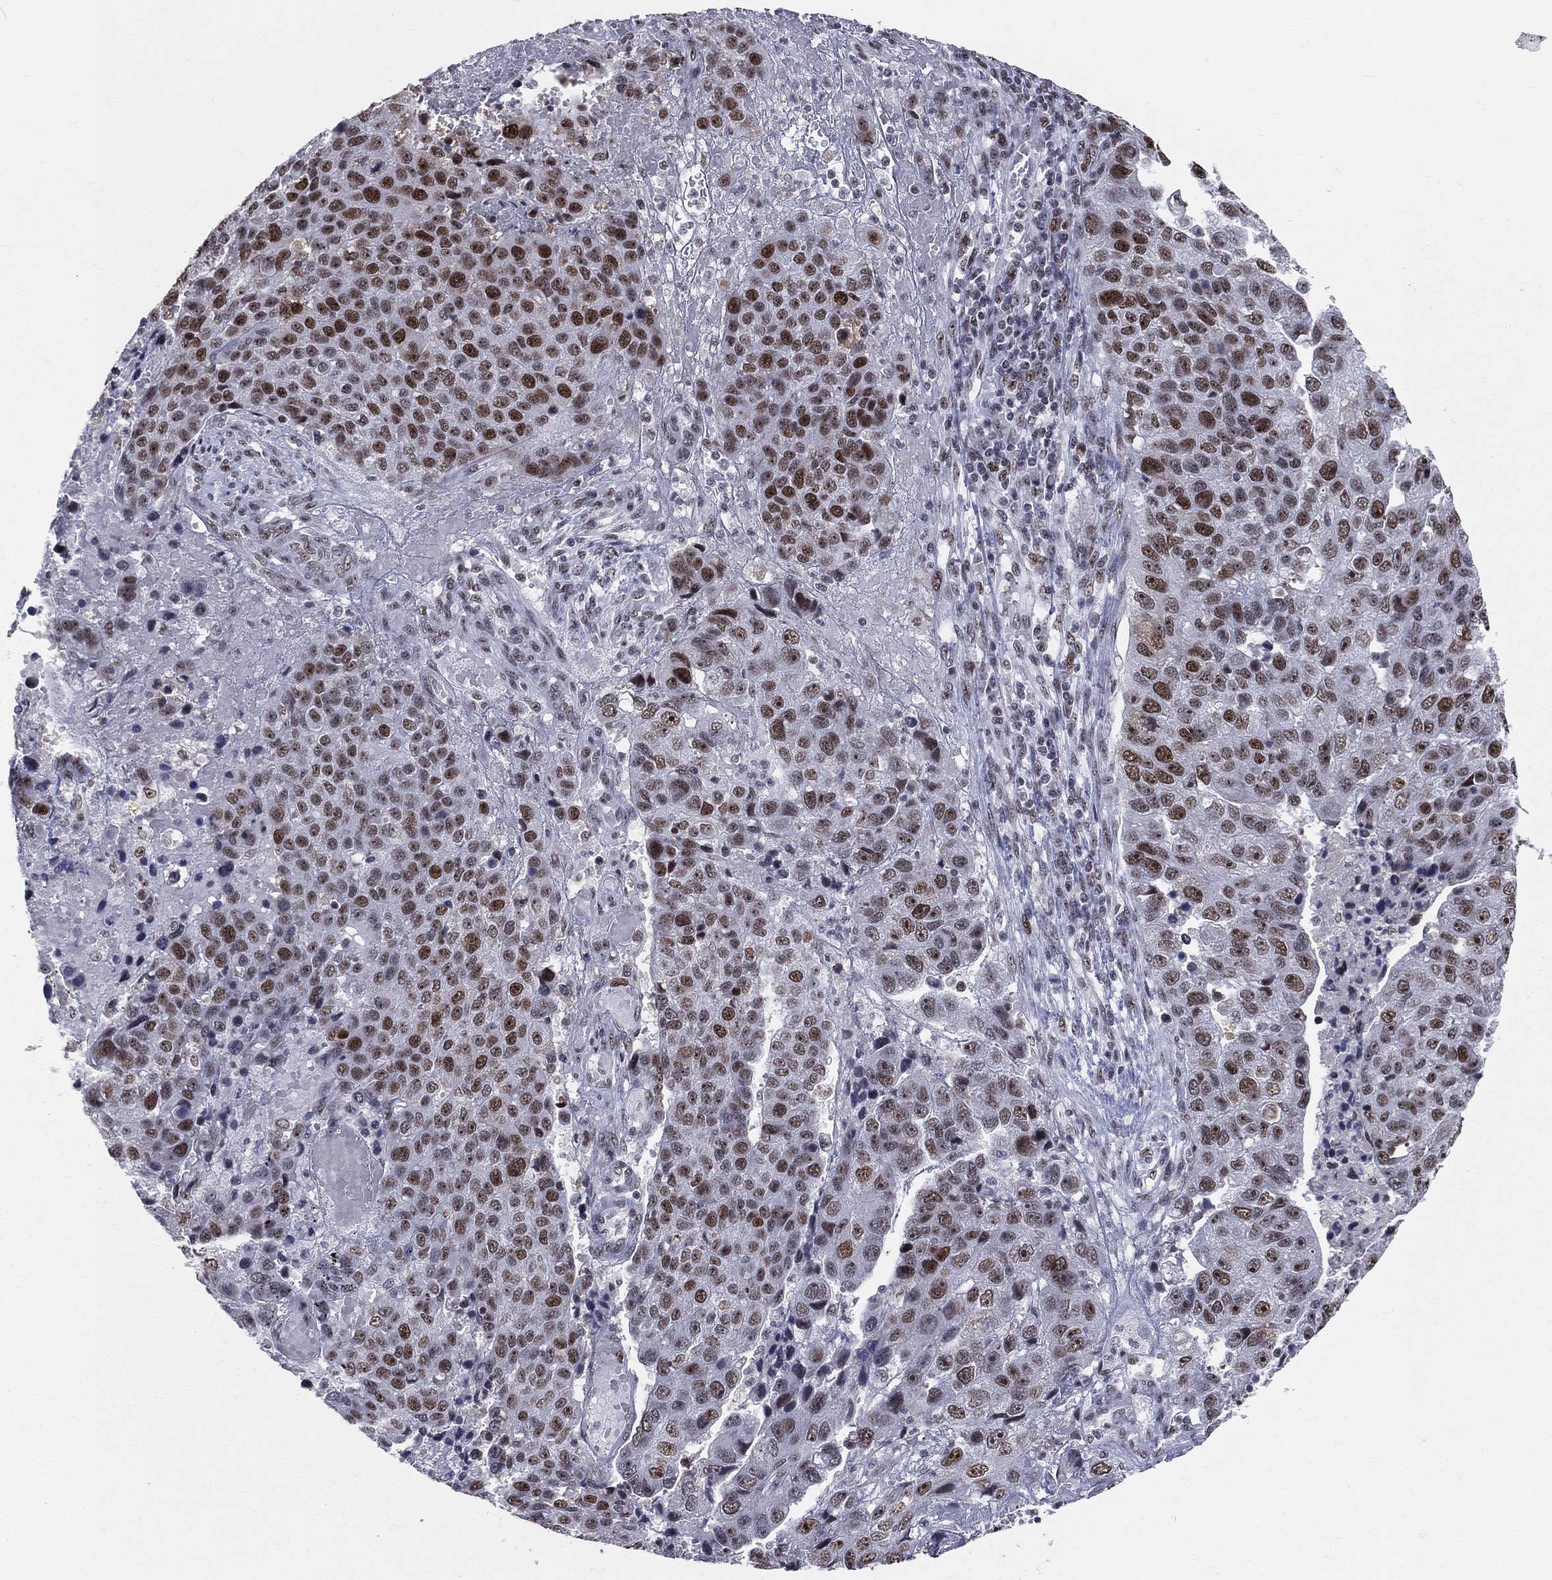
{"staining": {"intensity": "strong", "quantity": ">75%", "location": "nuclear"}, "tissue": "pancreatic cancer", "cell_type": "Tumor cells", "image_type": "cancer", "snomed": [{"axis": "morphology", "description": "Adenocarcinoma, NOS"}, {"axis": "topography", "description": "Pancreas"}], "caption": "Immunohistochemistry micrograph of pancreatic adenocarcinoma stained for a protein (brown), which displays high levels of strong nuclear staining in about >75% of tumor cells.", "gene": "CDK7", "patient": {"sex": "female", "age": 61}}